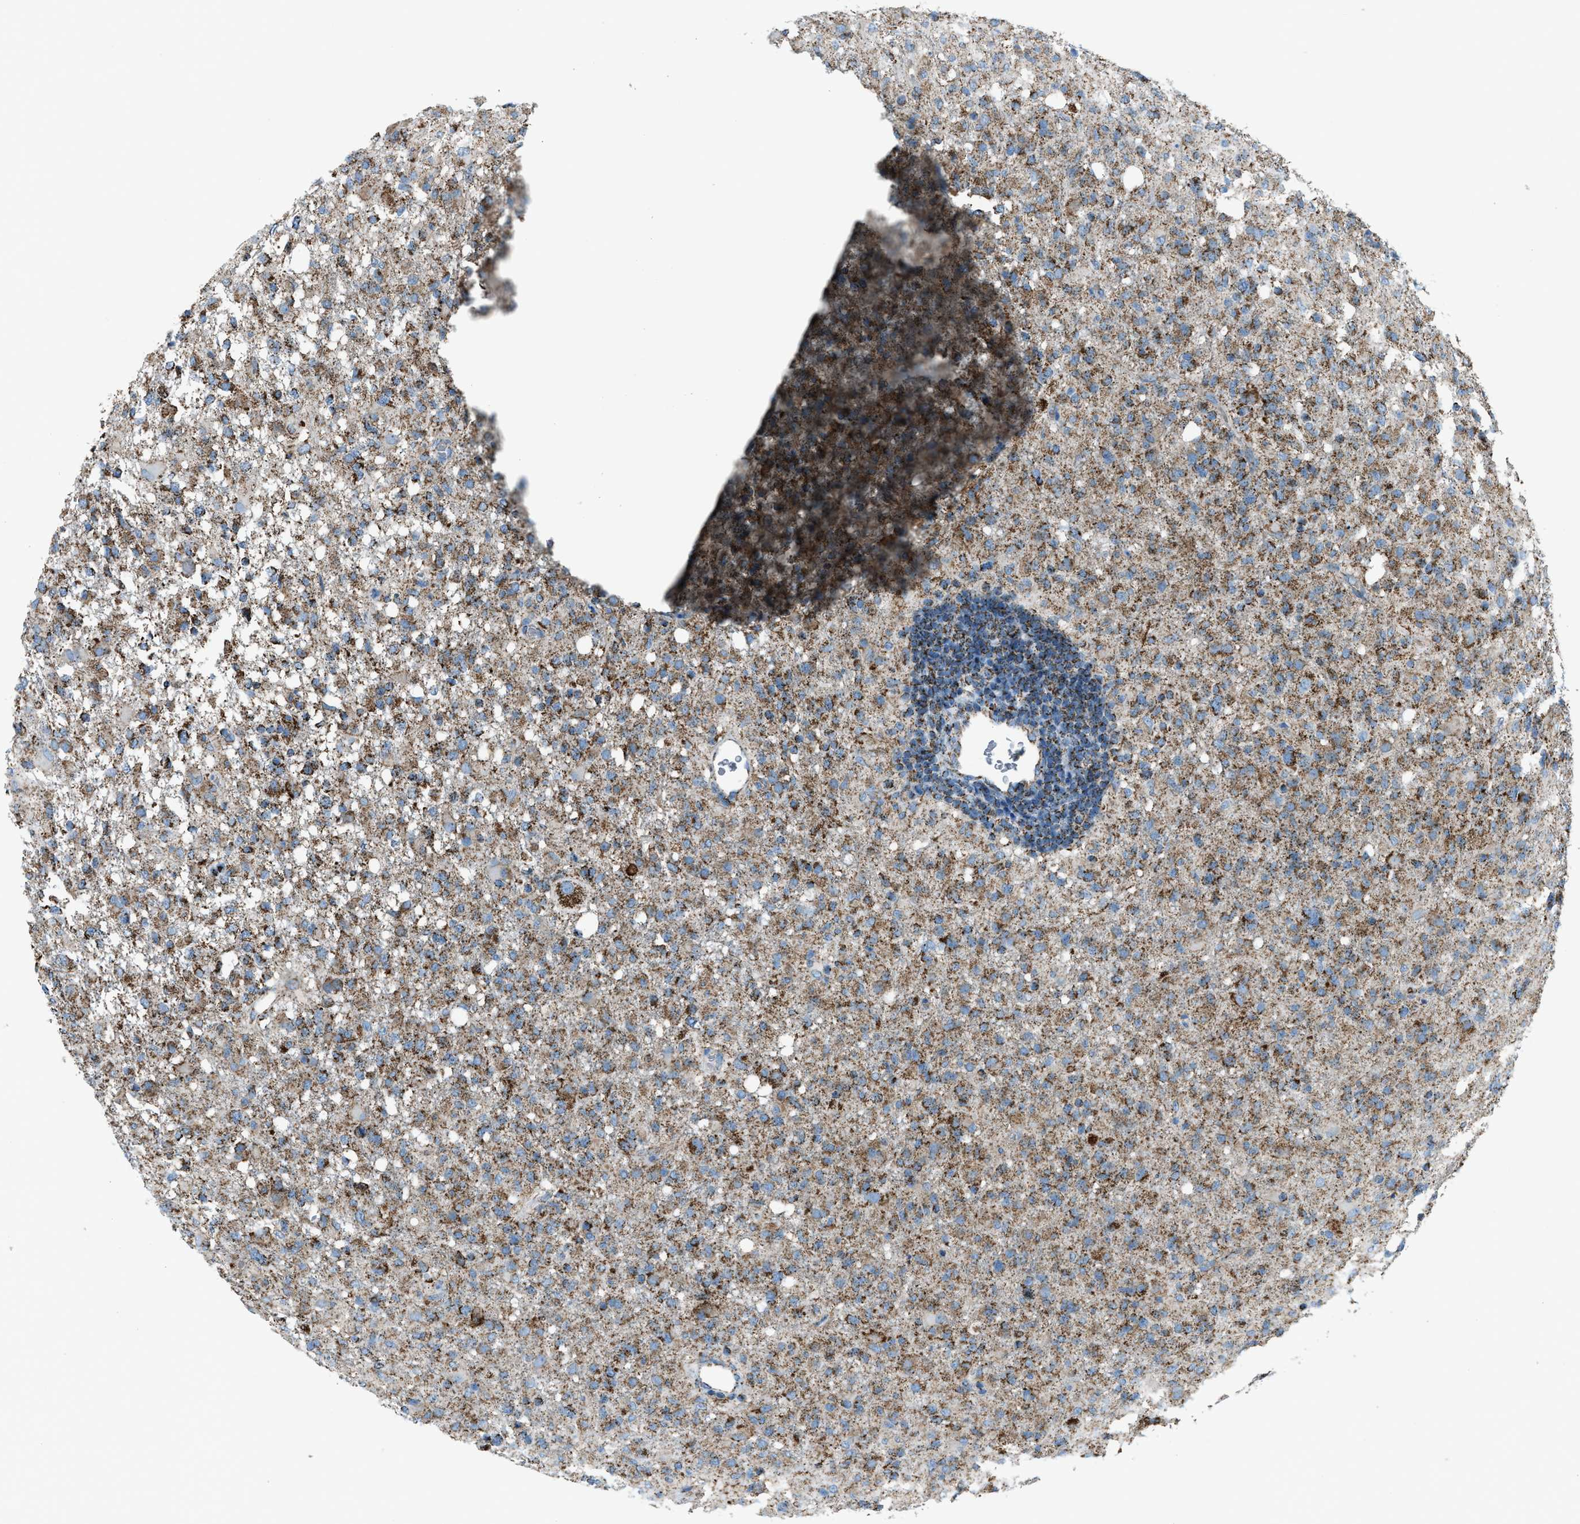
{"staining": {"intensity": "moderate", "quantity": ">75%", "location": "cytoplasmic/membranous"}, "tissue": "glioma", "cell_type": "Tumor cells", "image_type": "cancer", "snomed": [{"axis": "morphology", "description": "Glioma, malignant, High grade"}, {"axis": "topography", "description": "Brain"}], "caption": "Malignant glioma (high-grade) stained for a protein shows moderate cytoplasmic/membranous positivity in tumor cells.", "gene": "MDH2", "patient": {"sex": "female", "age": 57}}